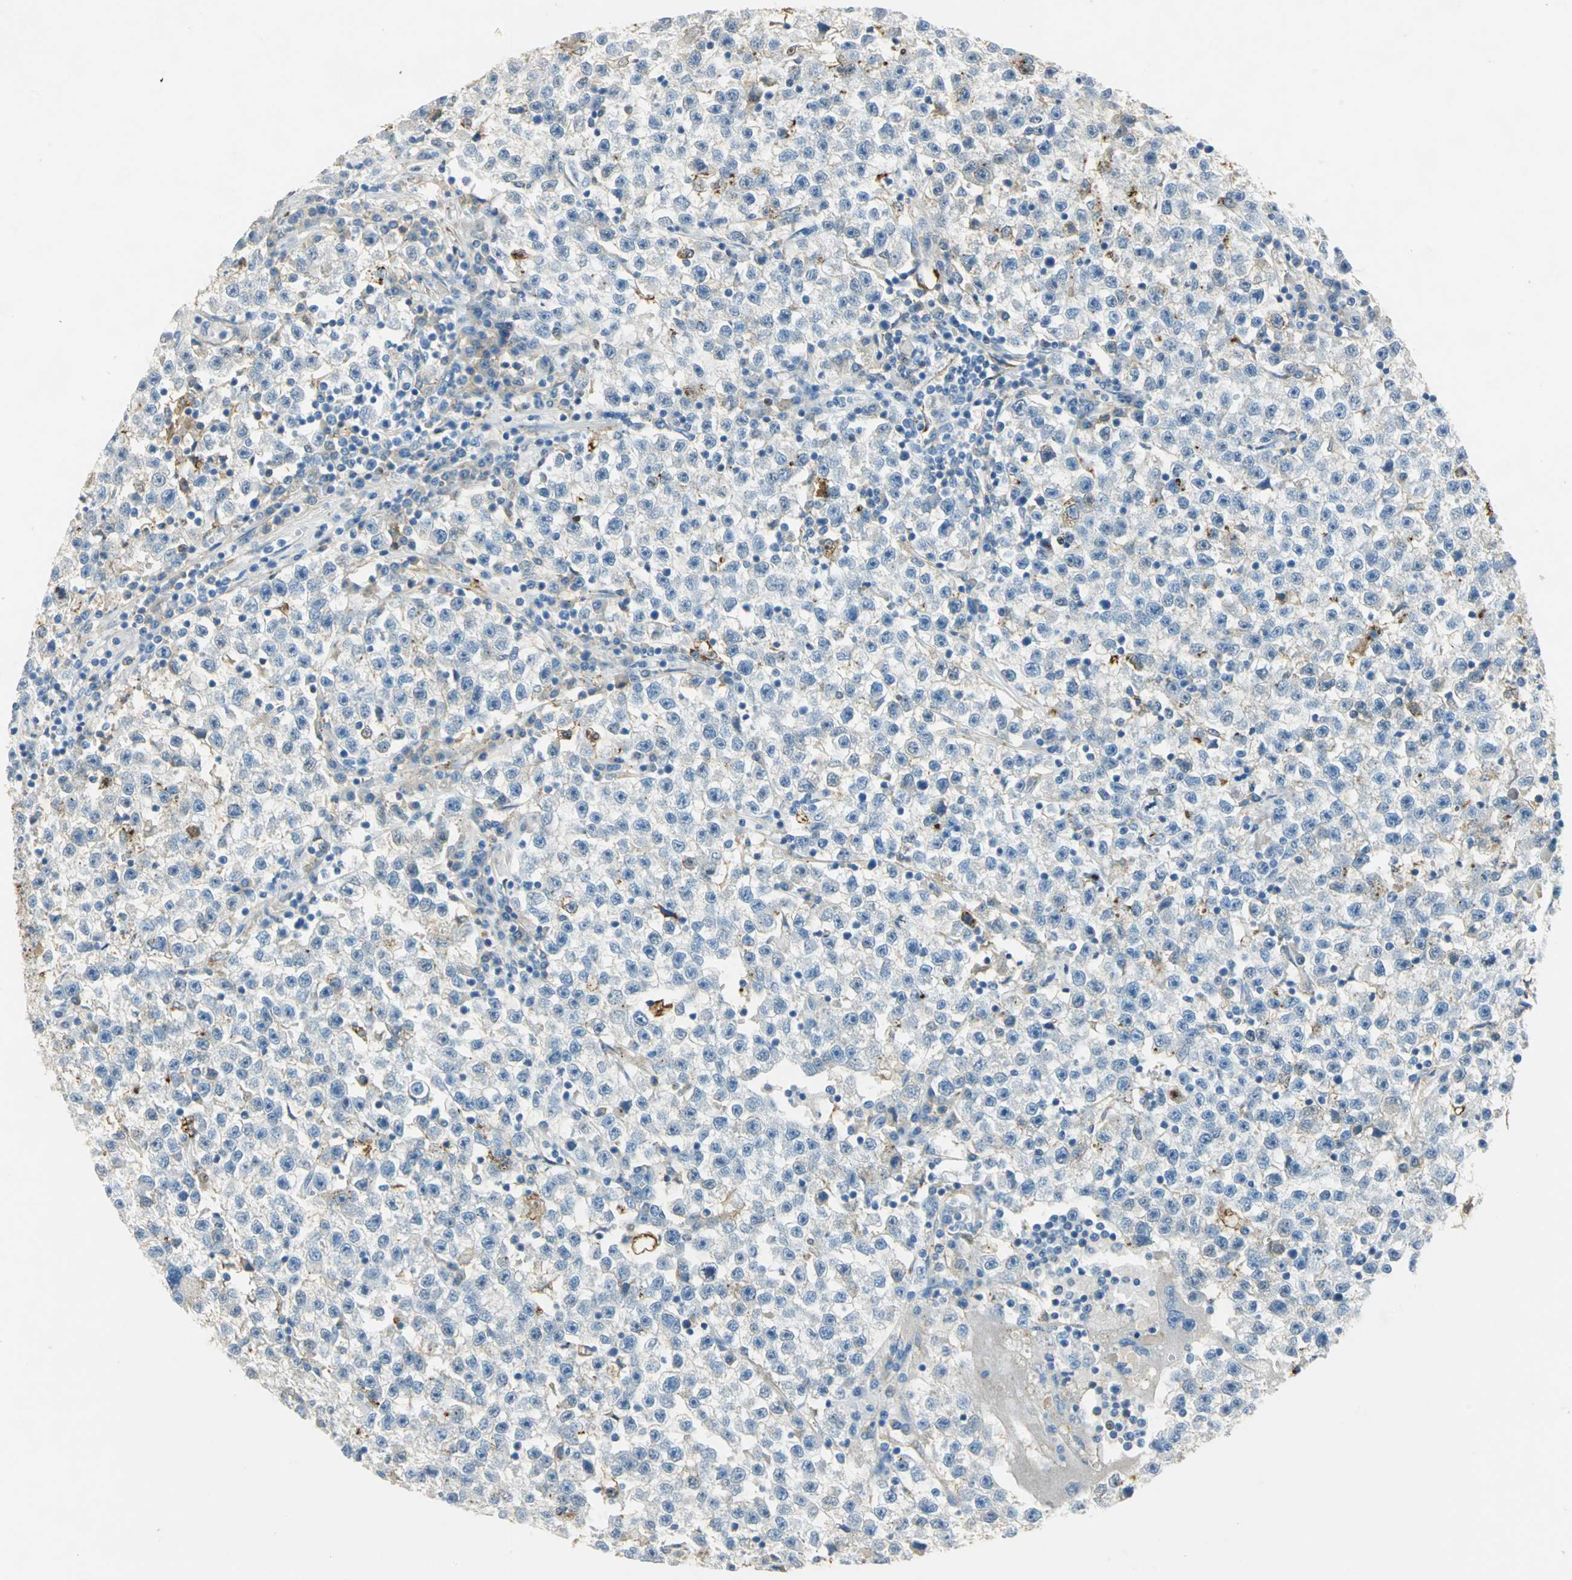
{"staining": {"intensity": "negative", "quantity": "none", "location": "none"}, "tissue": "testis cancer", "cell_type": "Tumor cells", "image_type": "cancer", "snomed": [{"axis": "morphology", "description": "Seminoma, NOS"}, {"axis": "topography", "description": "Testis"}], "caption": "Histopathology image shows no protein staining in tumor cells of testis seminoma tissue.", "gene": "ANXA4", "patient": {"sex": "male", "age": 22}}